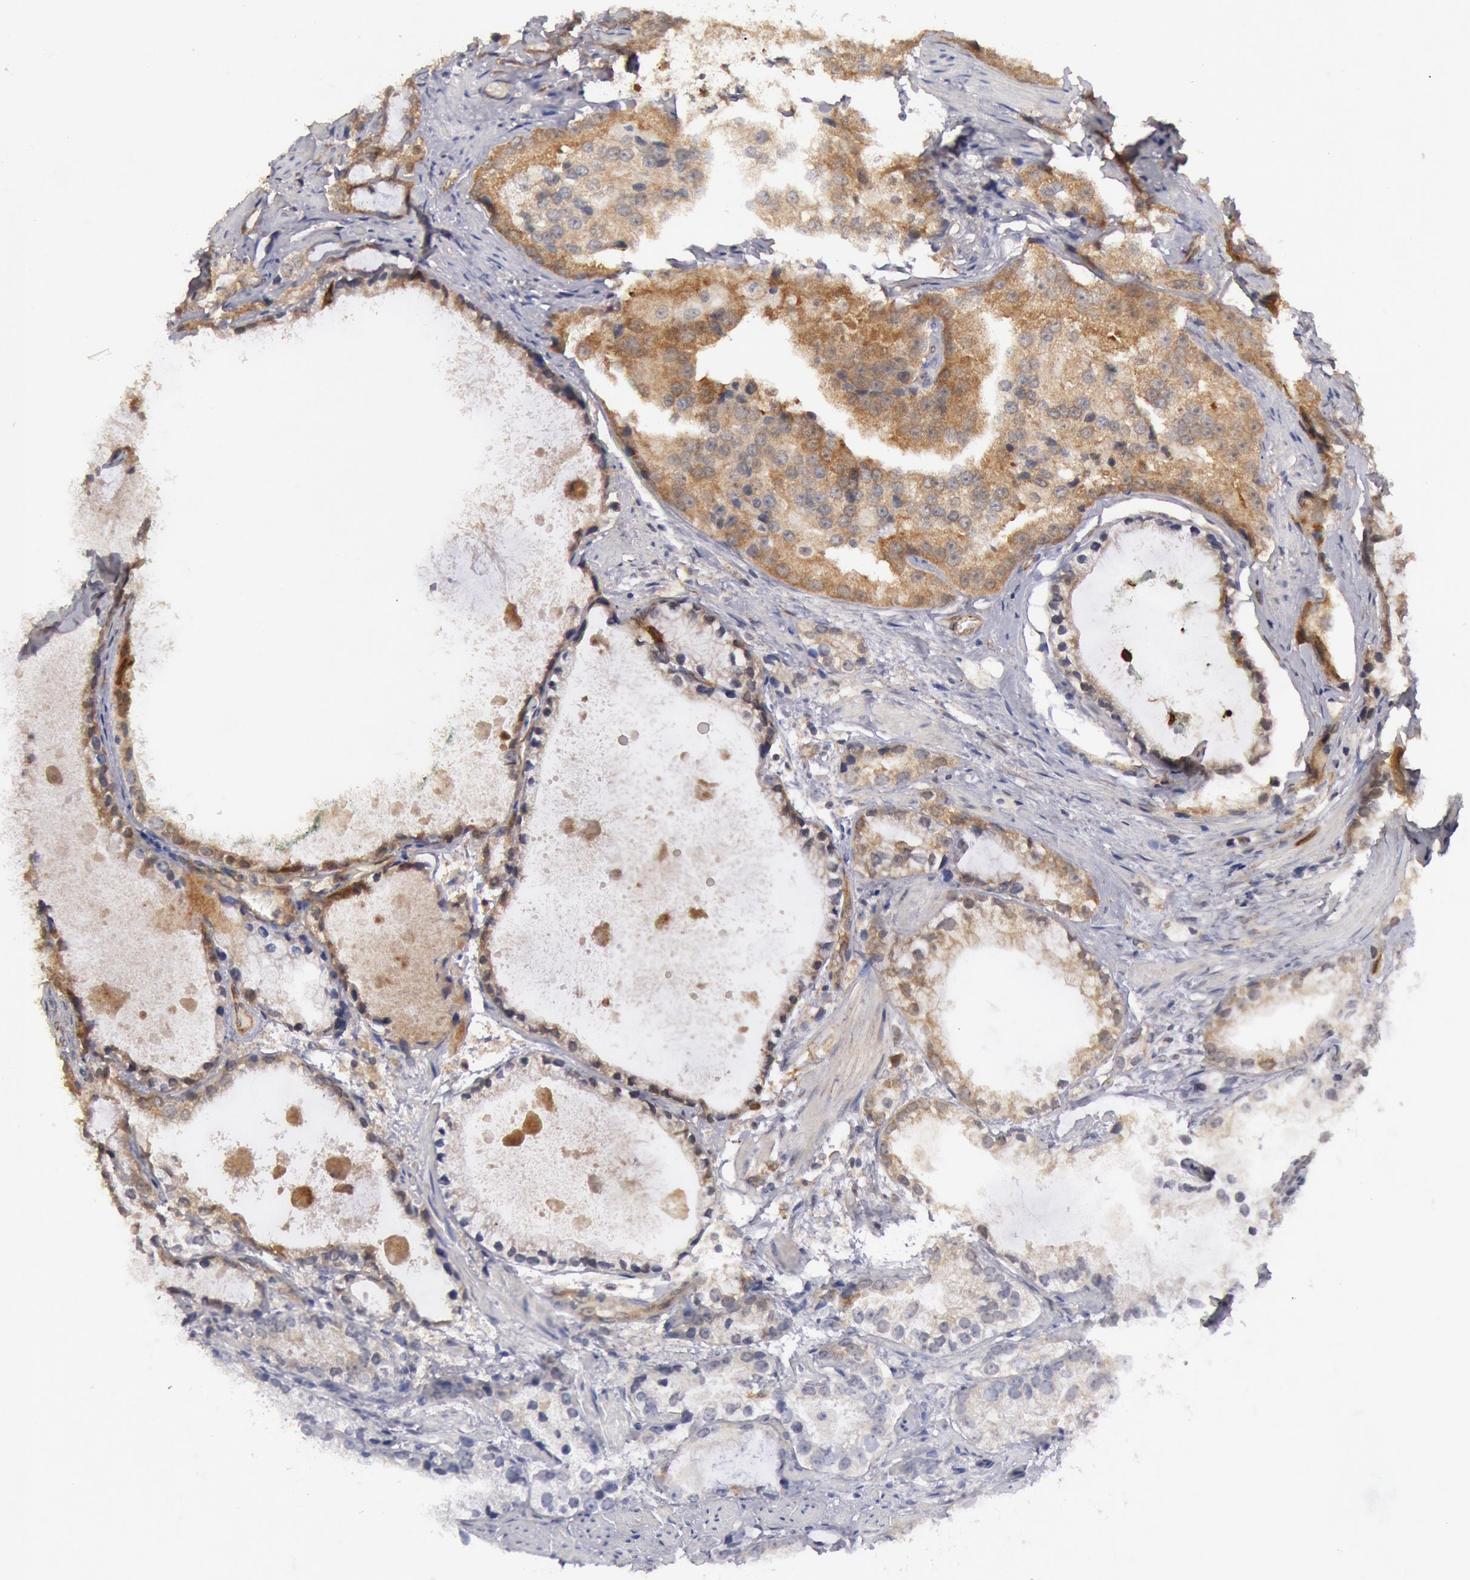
{"staining": {"intensity": "weak", "quantity": "25%-75%", "location": "cytoplasmic/membranous"}, "tissue": "prostate cancer", "cell_type": "Tumor cells", "image_type": "cancer", "snomed": [{"axis": "morphology", "description": "Adenocarcinoma, High grade"}, {"axis": "topography", "description": "Prostate"}], "caption": "Human prostate high-grade adenocarcinoma stained with a brown dye displays weak cytoplasmic/membranous positive staining in approximately 25%-75% of tumor cells.", "gene": "DNAJA1", "patient": {"sex": "male", "age": 63}}